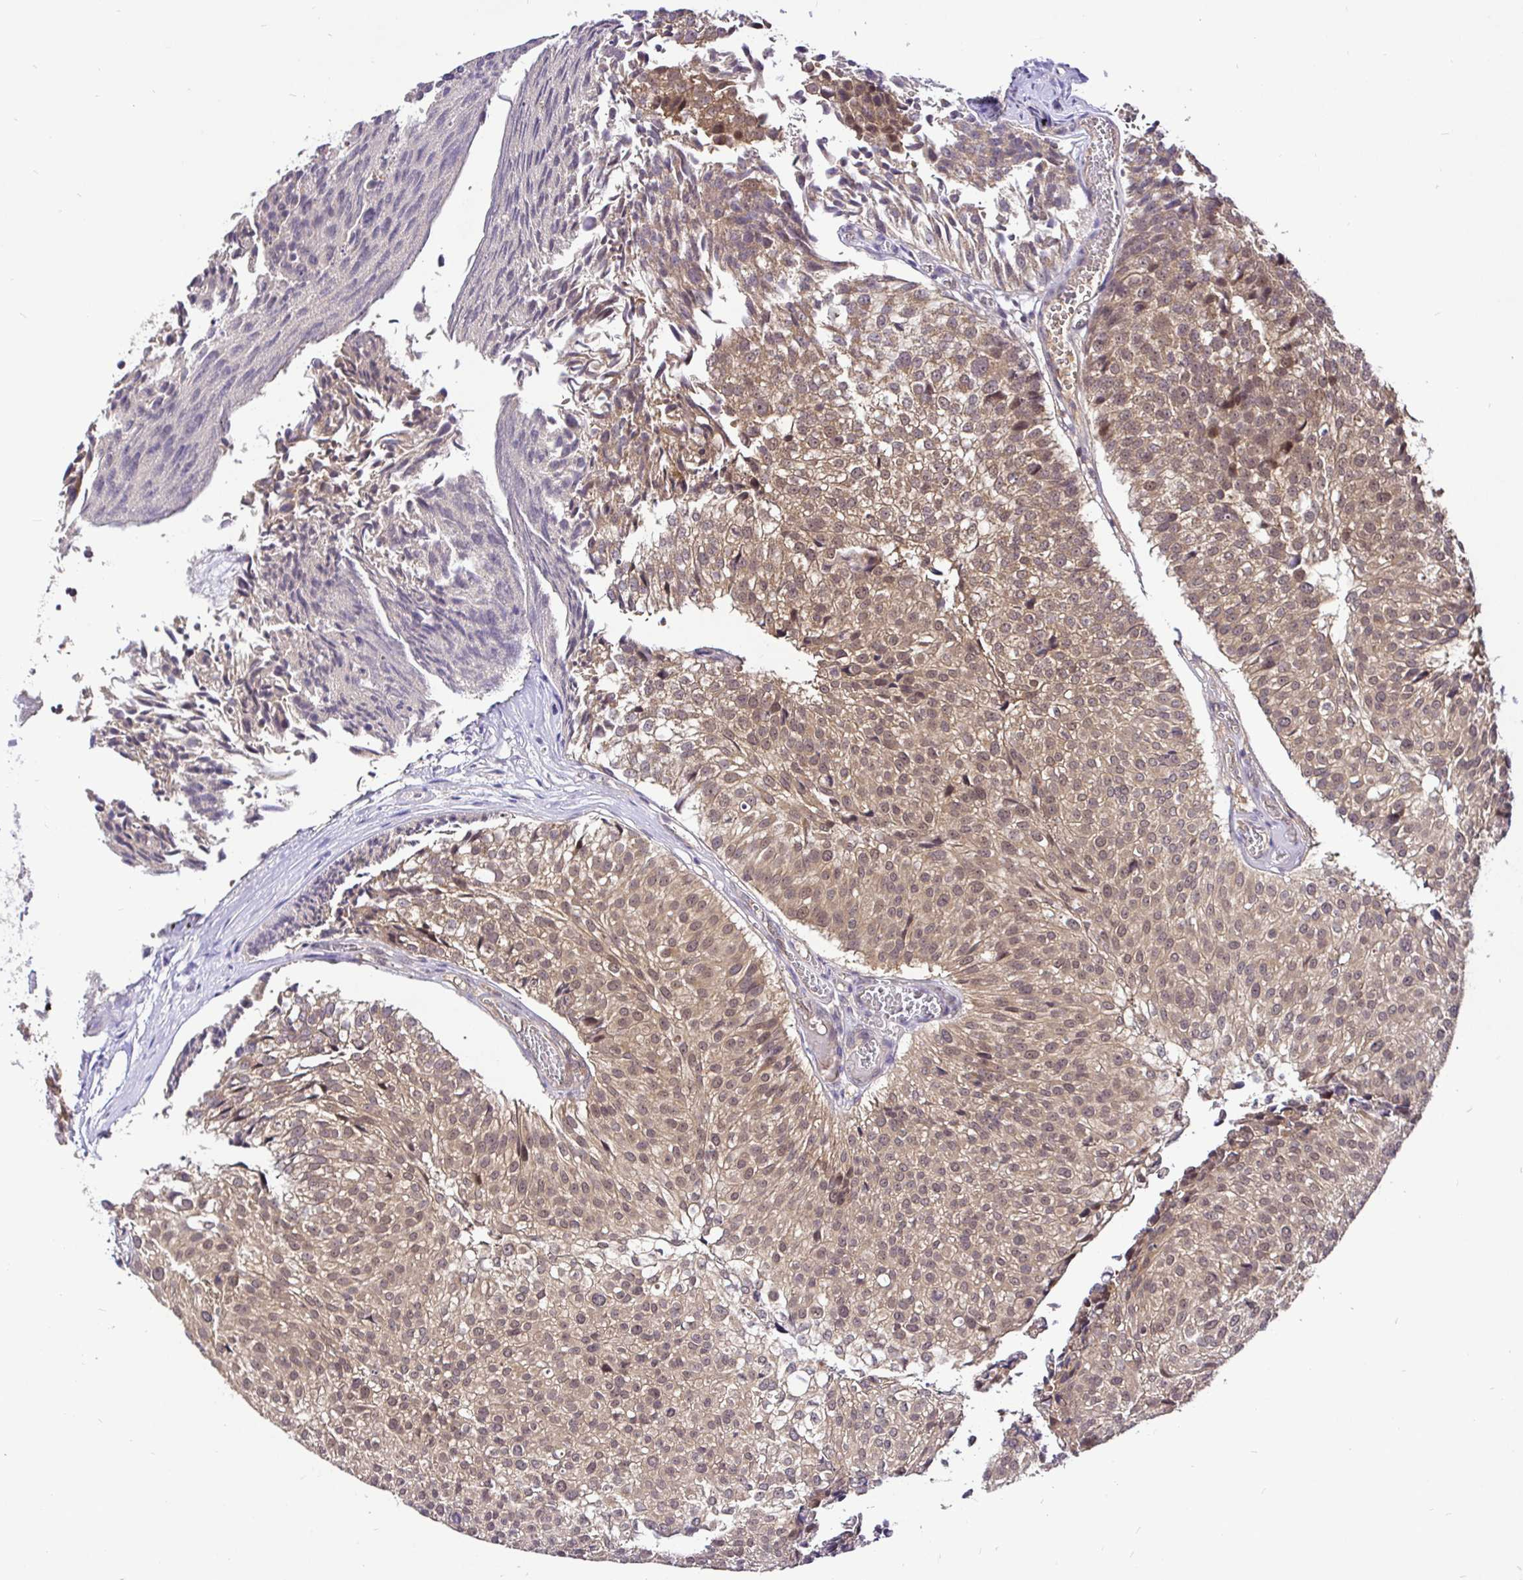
{"staining": {"intensity": "moderate", "quantity": ">75%", "location": "cytoplasmic/membranous,nuclear"}, "tissue": "urothelial cancer", "cell_type": "Tumor cells", "image_type": "cancer", "snomed": [{"axis": "morphology", "description": "Urothelial carcinoma, Low grade"}, {"axis": "topography", "description": "Urinary bladder"}], "caption": "Moderate cytoplasmic/membranous and nuclear staining is present in approximately >75% of tumor cells in urothelial carcinoma (low-grade). (Brightfield microscopy of DAB IHC at high magnification).", "gene": "UBE2M", "patient": {"sex": "male", "age": 80}}